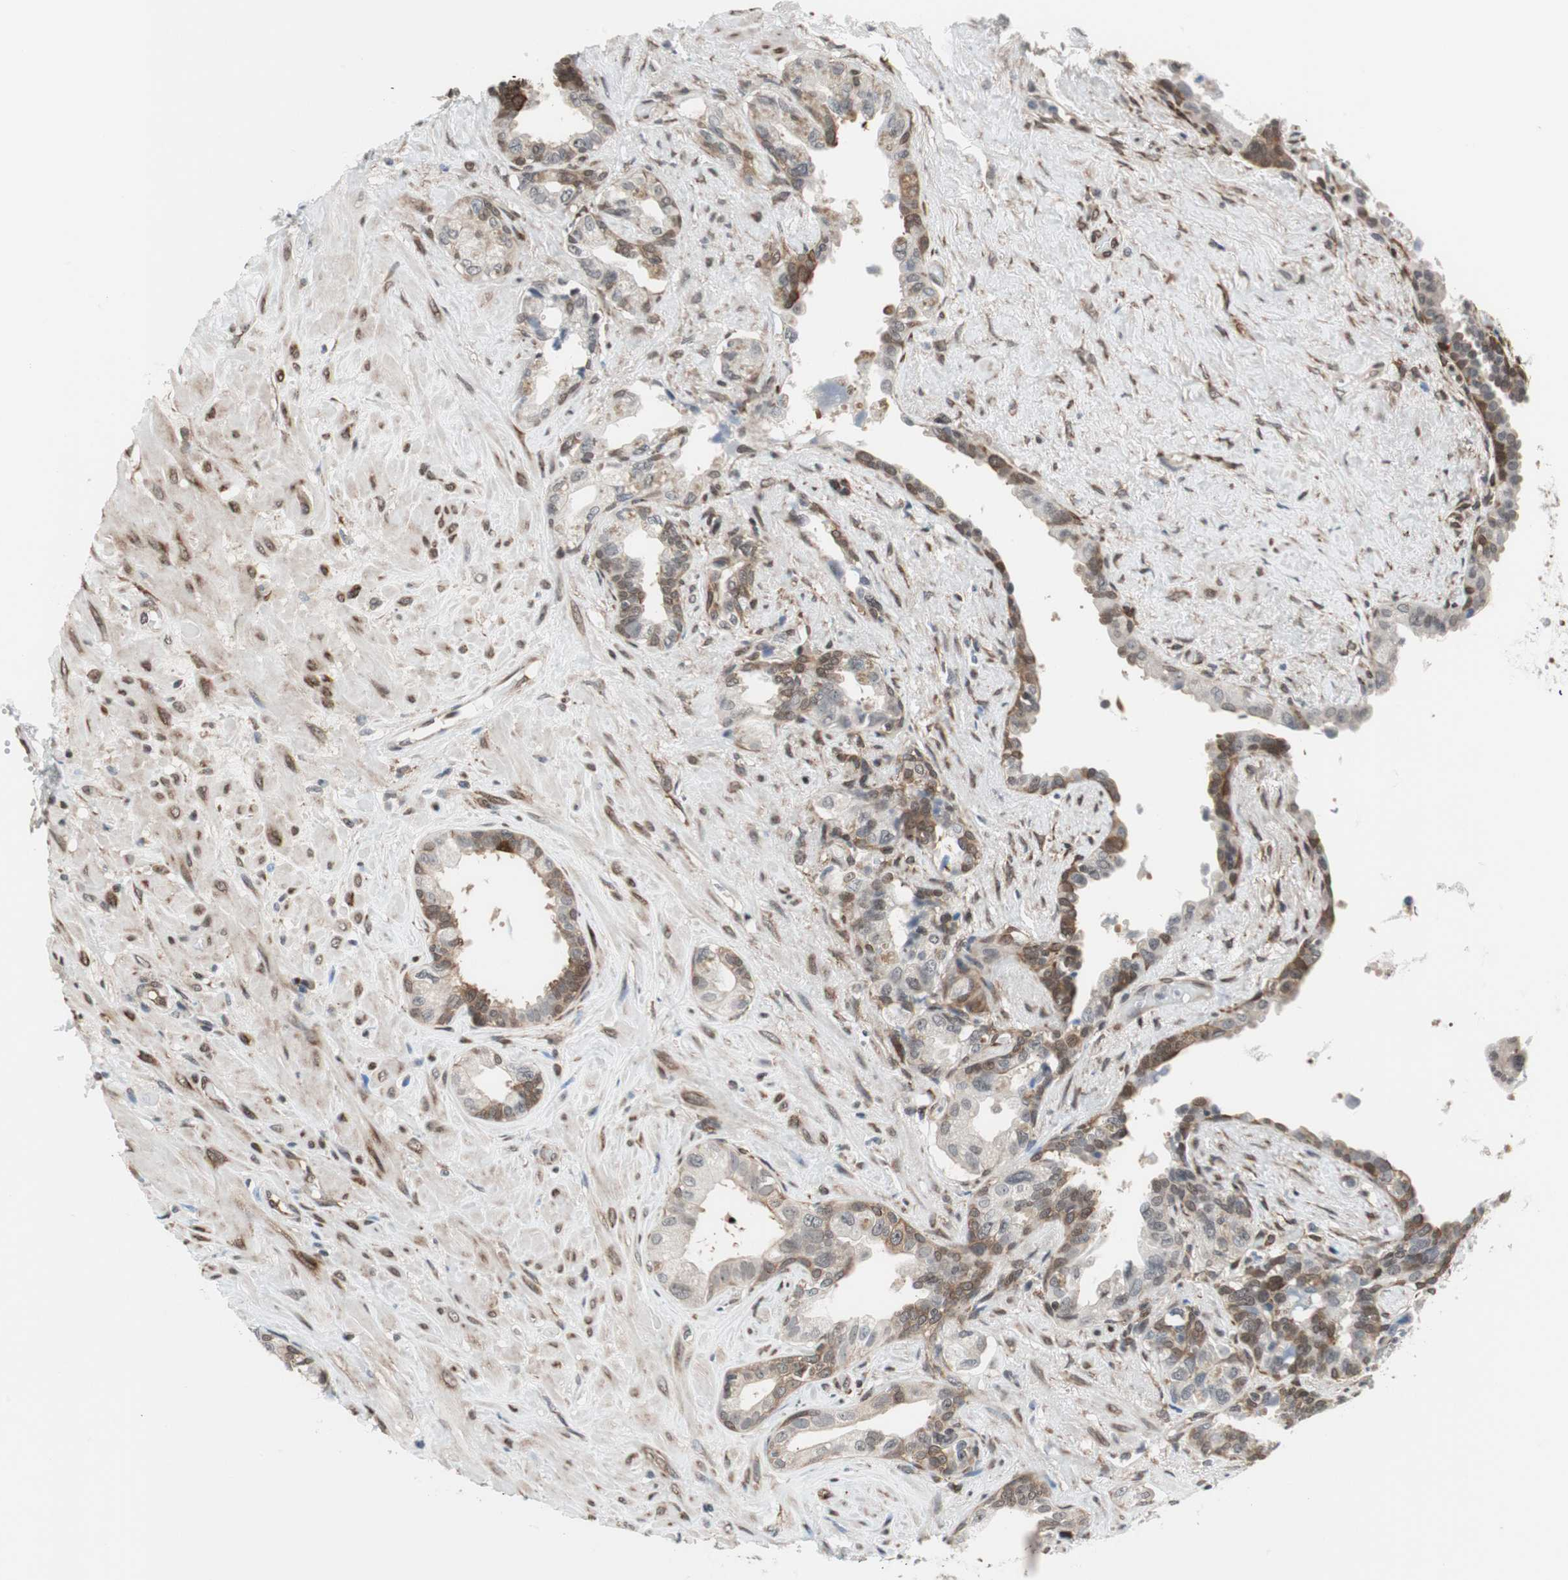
{"staining": {"intensity": "moderate", "quantity": "<25%", "location": "cytoplasmic/membranous"}, "tissue": "seminal vesicle", "cell_type": "Glandular cells", "image_type": "normal", "snomed": [{"axis": "morphology", "description": "Normal tissue, NOS"}, {"axis": "topography", "description": "Seminal veicle"}], "caption": "Immunohistochemistry histopathology image of normal seminal vesicle: human seminal vesicle stained using immunohistochemistry reveals low levels of moderate protein expression localized specifically in the cytoplasmic/membranous of glandular cells, appearing as a cytoplasmic/membranous brown color.", "gene": "ZNF512B", "patient": {"sex": "male", "age": 61}}